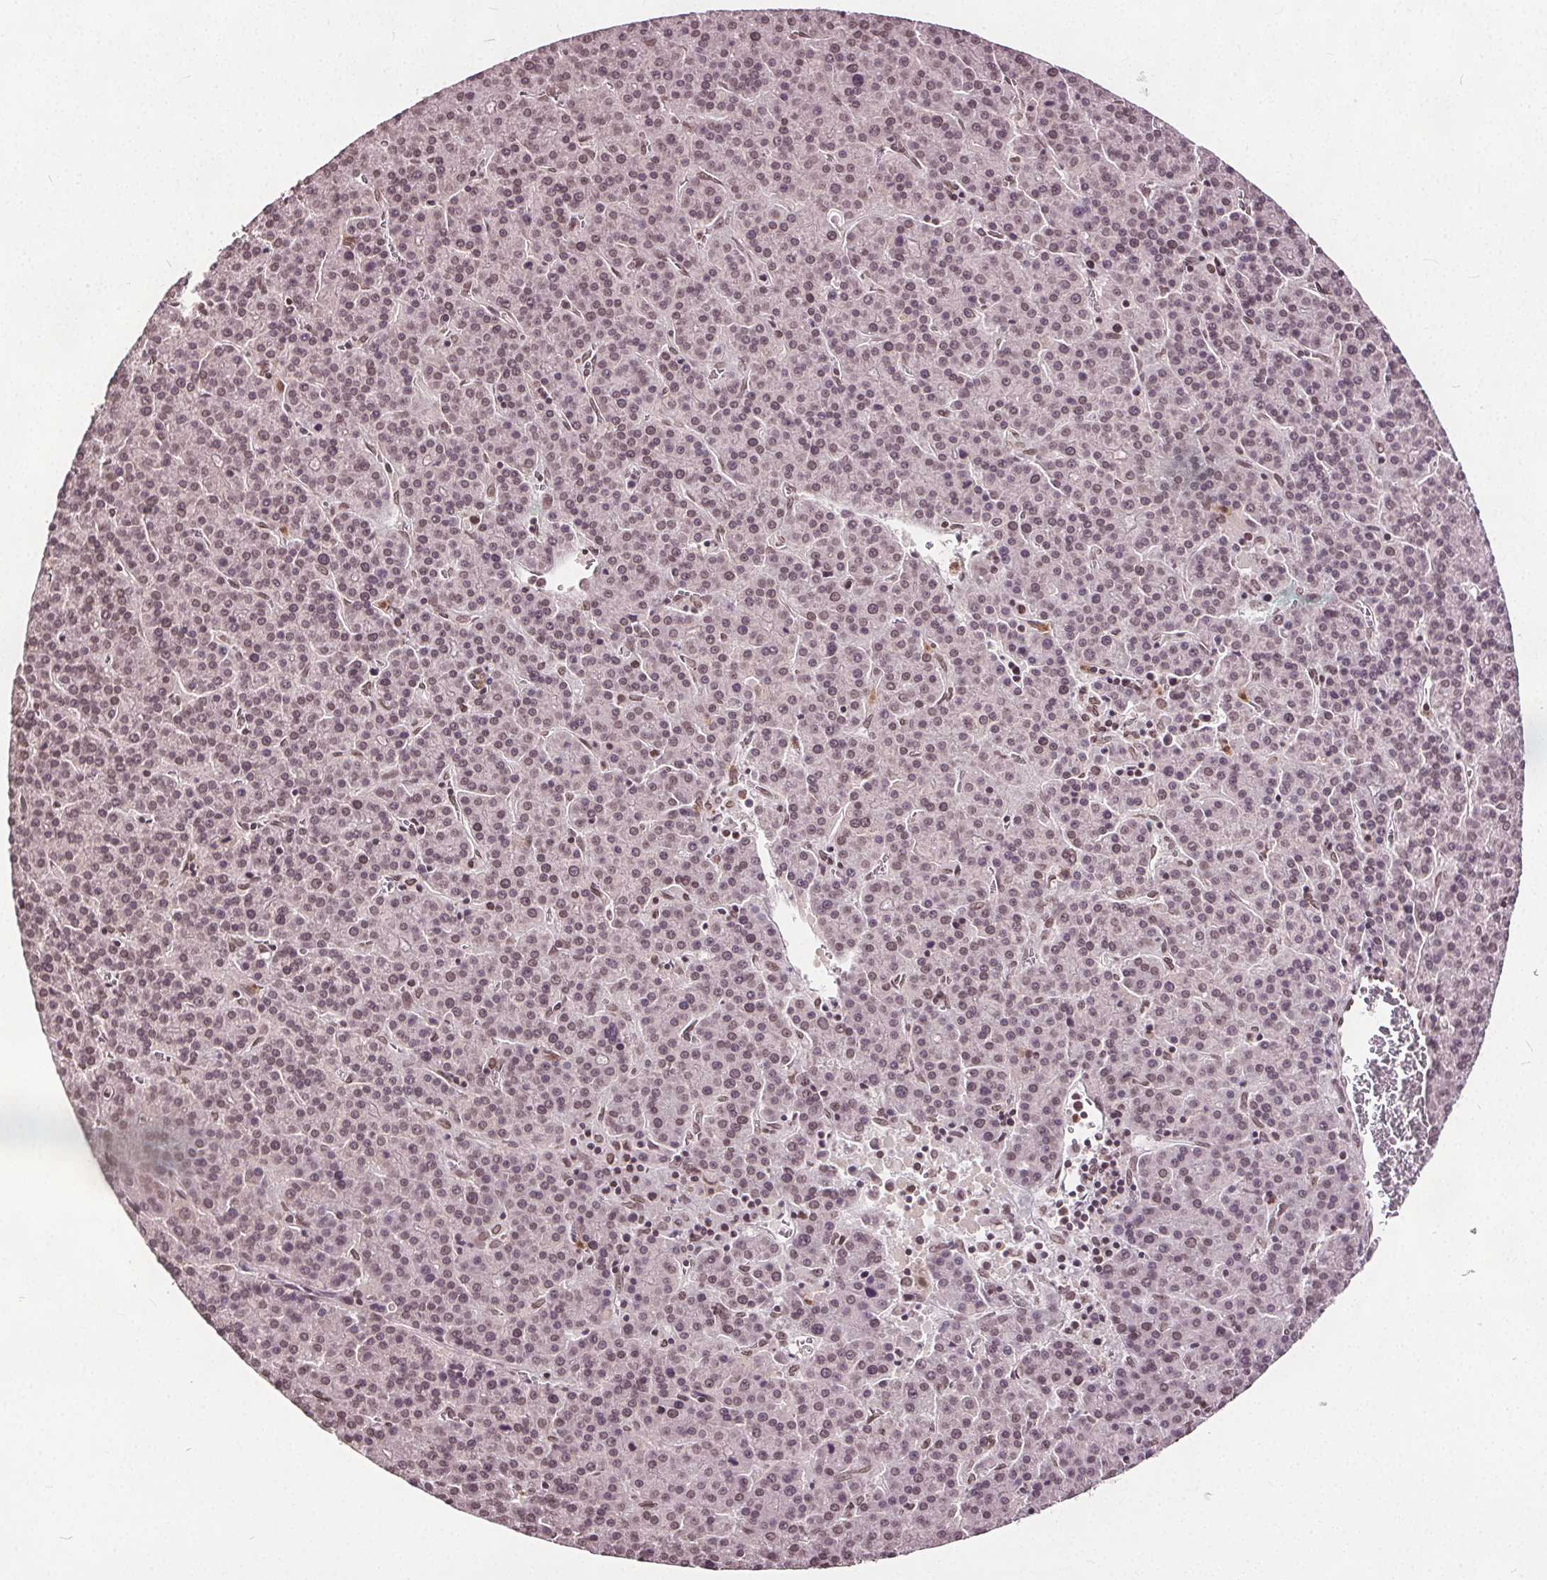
{"staining": {"intensity": "weak", "quantity": "25%-75%", "location": "cytoplasmic/membranous,nuclear"}, "tissue": "liver cancer", "cell_type": "Tumor cells", "image_type": "cancer", "snomed": [{"axis": "morphology", "description": "Carcinoma, Hepatocellular, NOS"}, {"axis": "topography", "description": "Liver"}], "caption": "A brown stain shows weak cytoplasmic/membranous and nuclear staining of a protein in liver cancer (hepatocellular carcinoma) tumor cells. The staining was performed using DAB to visualize the protein expression in brown, while the nuclei were stained in blue with hematoxylin (Magnification: 20x).", "gene": "TTC39C", "patient": {"sex": "female", "age": 58}}